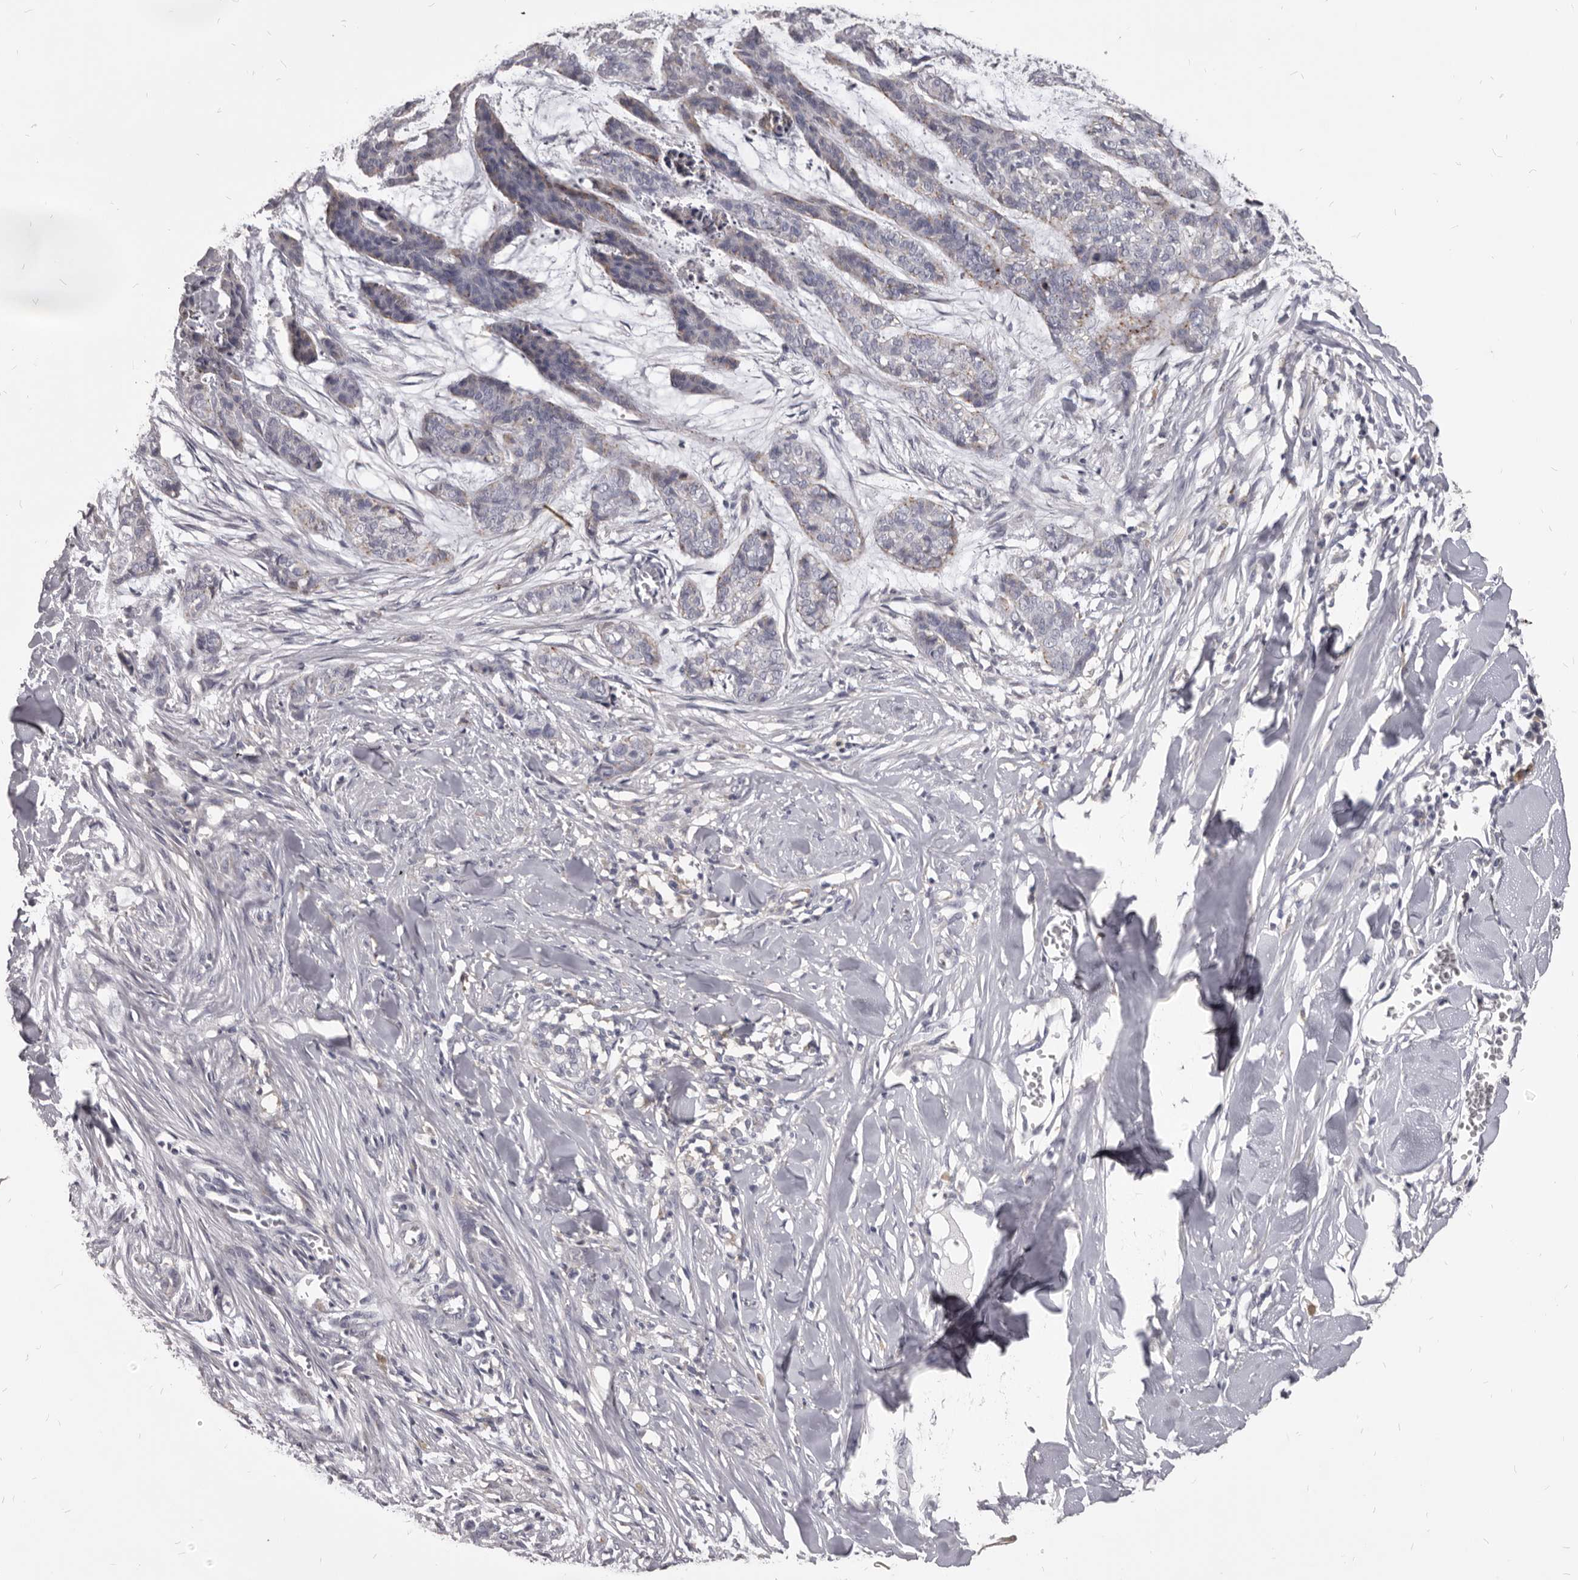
{"staining": {"intensity": "negative", "quantity": "none", "location": "none"}, "tissue": "skin cancer", "cell_type": "Tumor cells", "image_type": "cancer", "snomed": [{"axis": "morphology", "description": "Basal cell carcinoma"}, {"axis": "topography", "description": "Skin"}], "caption": "IHC histopathology image of neoplastic tissue: human skin basal cell carcinoma stained with DAB (3,3'-diaminobenzidine) exhibits no significant protein positivity in tumor cells. The staining is performed using DAB (3,3'-diaminobenzidine) brown chromogen with nuclei counter-stained in using hematoxylin.", "gene": "PI4K2A", "patient": {"sex": "female", "age": 64}}